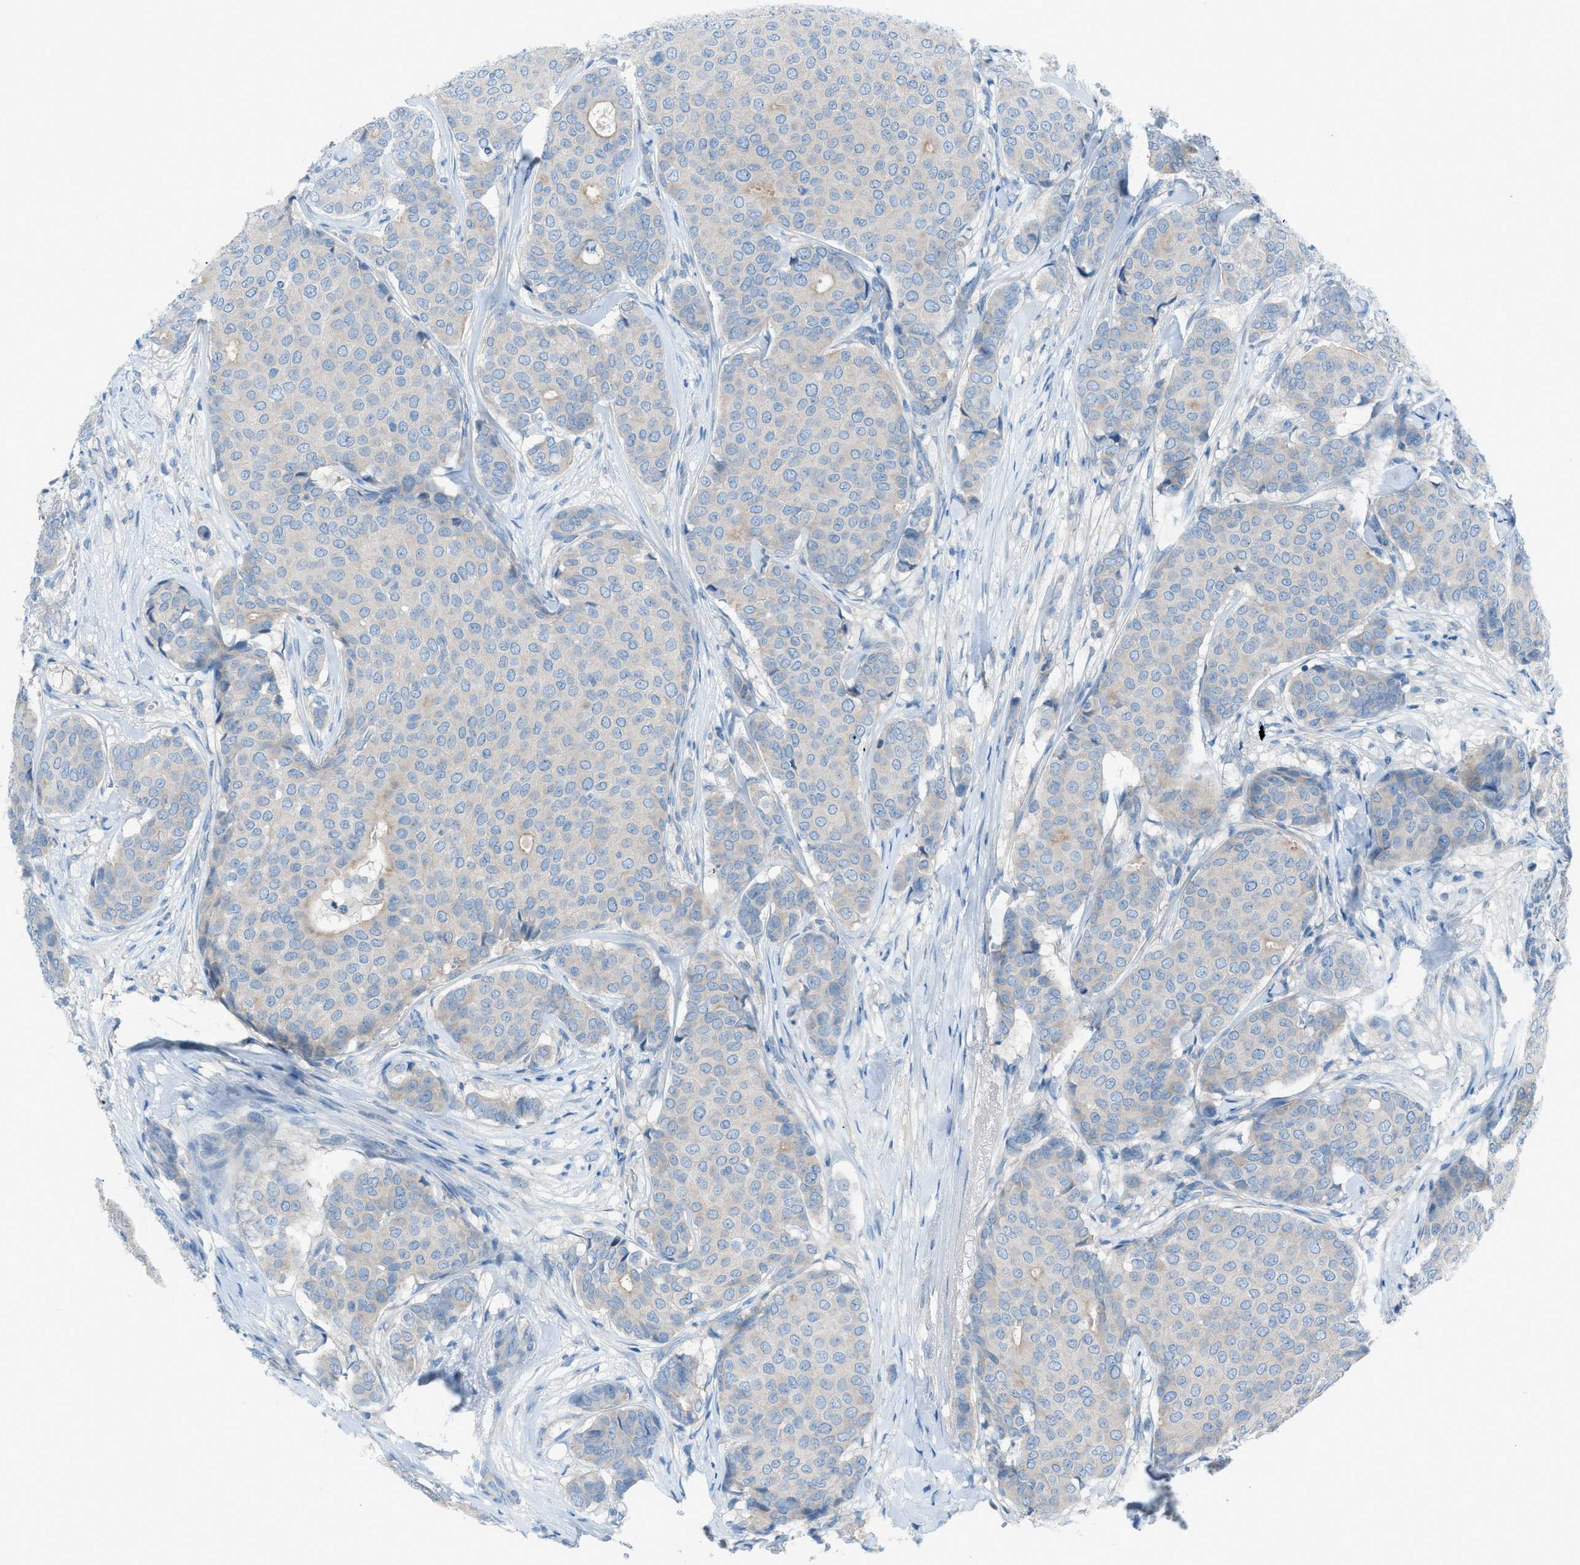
{"staining": {"intensity": "weak", "quantity": "<25%", "location": "cytoplasmic/membranous"}, "tissue": "breast cancer", "cell_type": "Tumor cells", "image_type": "cancer", "snomed": [{"axis": "morphology", "description": "Duct carcinoma"}, {"axis": "topography", "description": "Breast"}], "caption": "Immunohistochemistry histopathology image of neoplastic tissue: breast cancer (intraductal carcinoma) stained with DAB (3,3'-diaminobenzidine) exhibits no significant protein expression in tumor cells.", "gene": "C5AR2", "patient": {"sex": "female", "age": 75}}